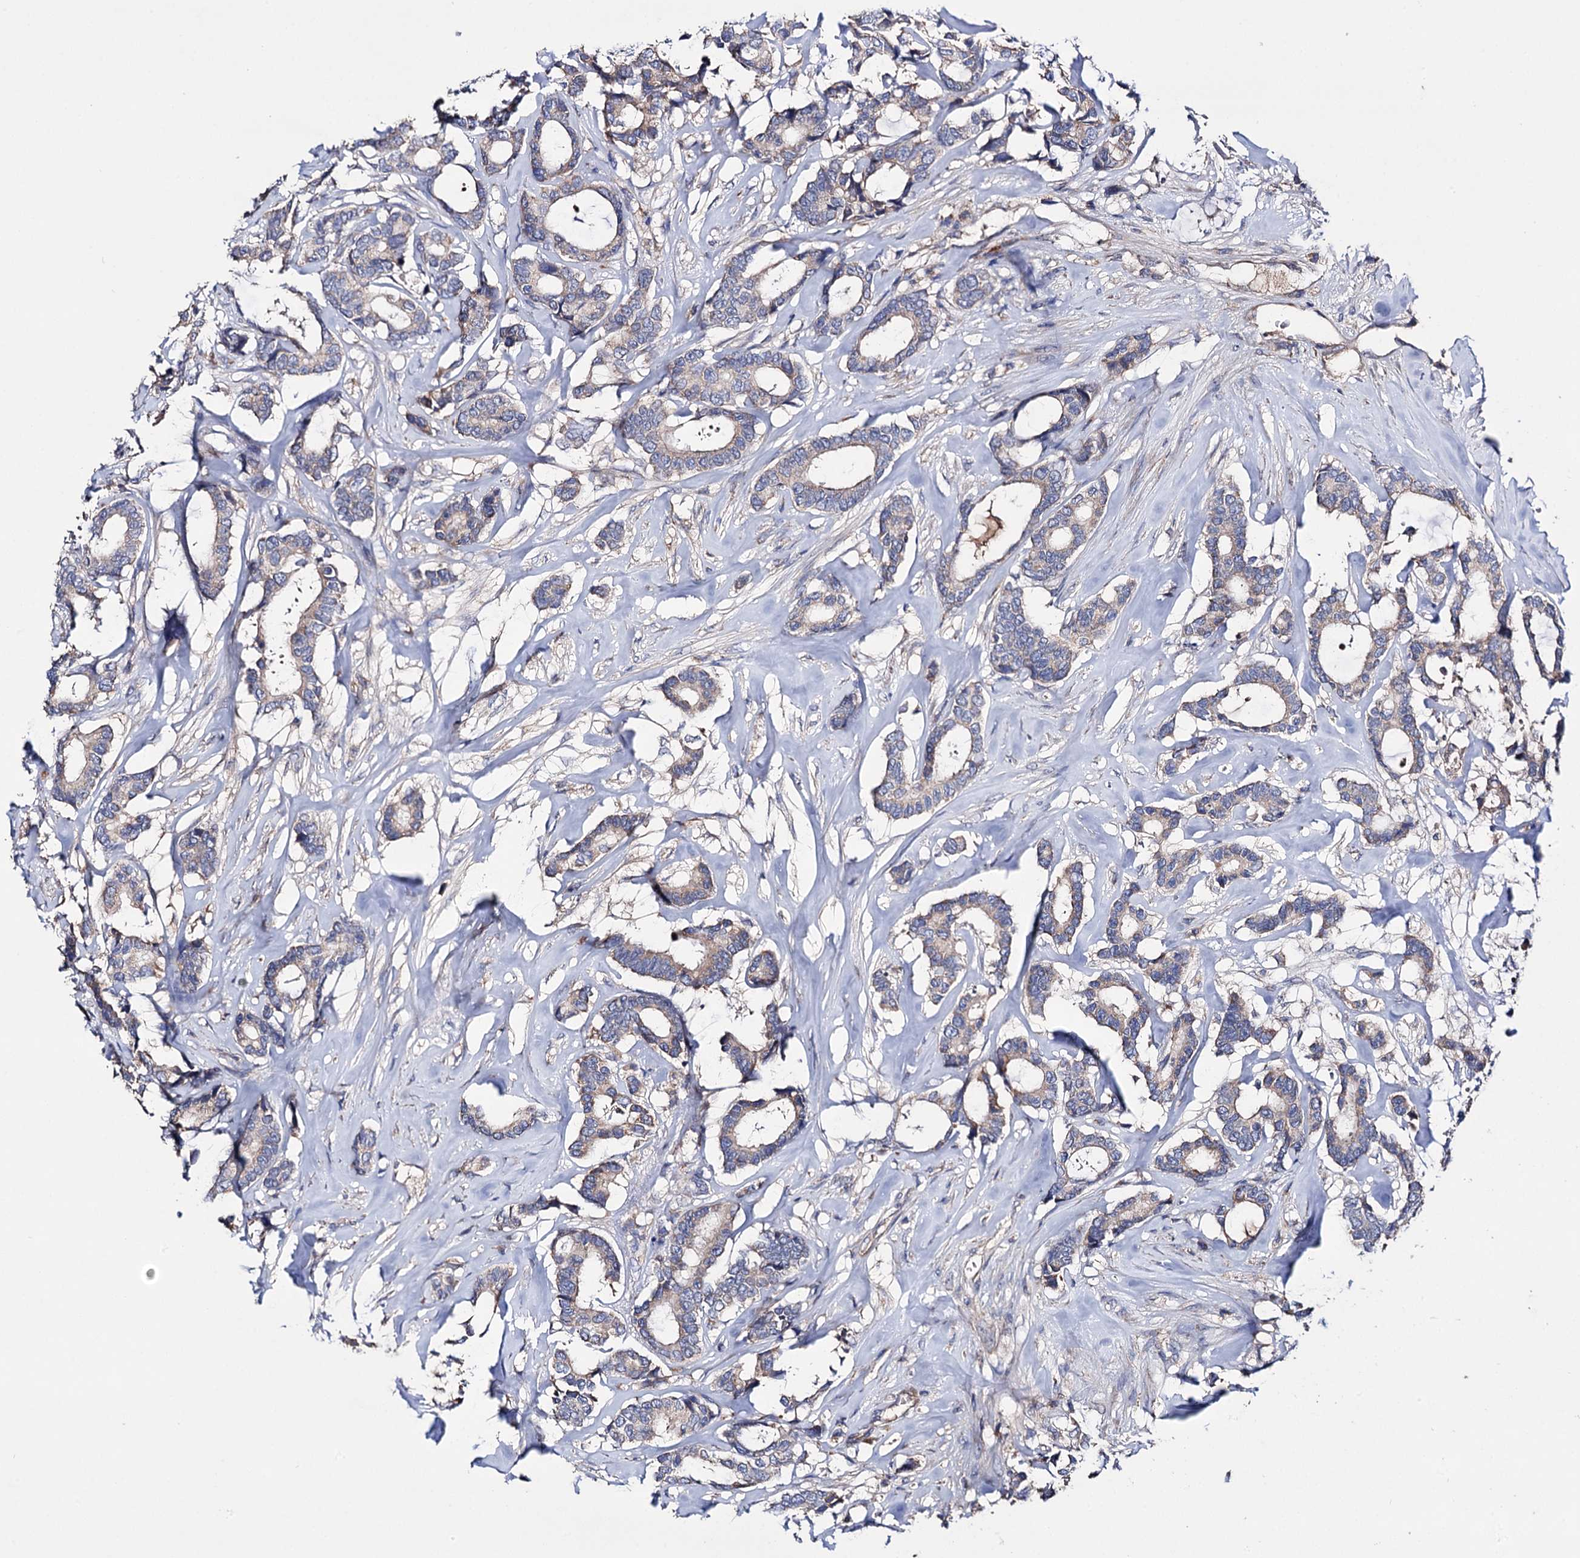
{"staining": {"intensity": "weak", "quantity": "<25%", "location": "cytoplasmic/membranous"}, "tissue": "breast cancer", "cell_type": "Tumor cells", "image_type": "cancer", "snomed": [{"axis": "morphology", "description": "Duct carcinoma"}, {"axis": "topography", "description": "Breast"}], "caption": "High magnification brightfield microscopy of breast cancer (invasive ductal carcinoma) stained with DAB (3,3'-diaminobenzidine) (brown) and counterstained with hematoxylin (blue): tumor cells show no significant expression.", "gene": "CLPB", "patient": {"sex": "female", "age": 87}}